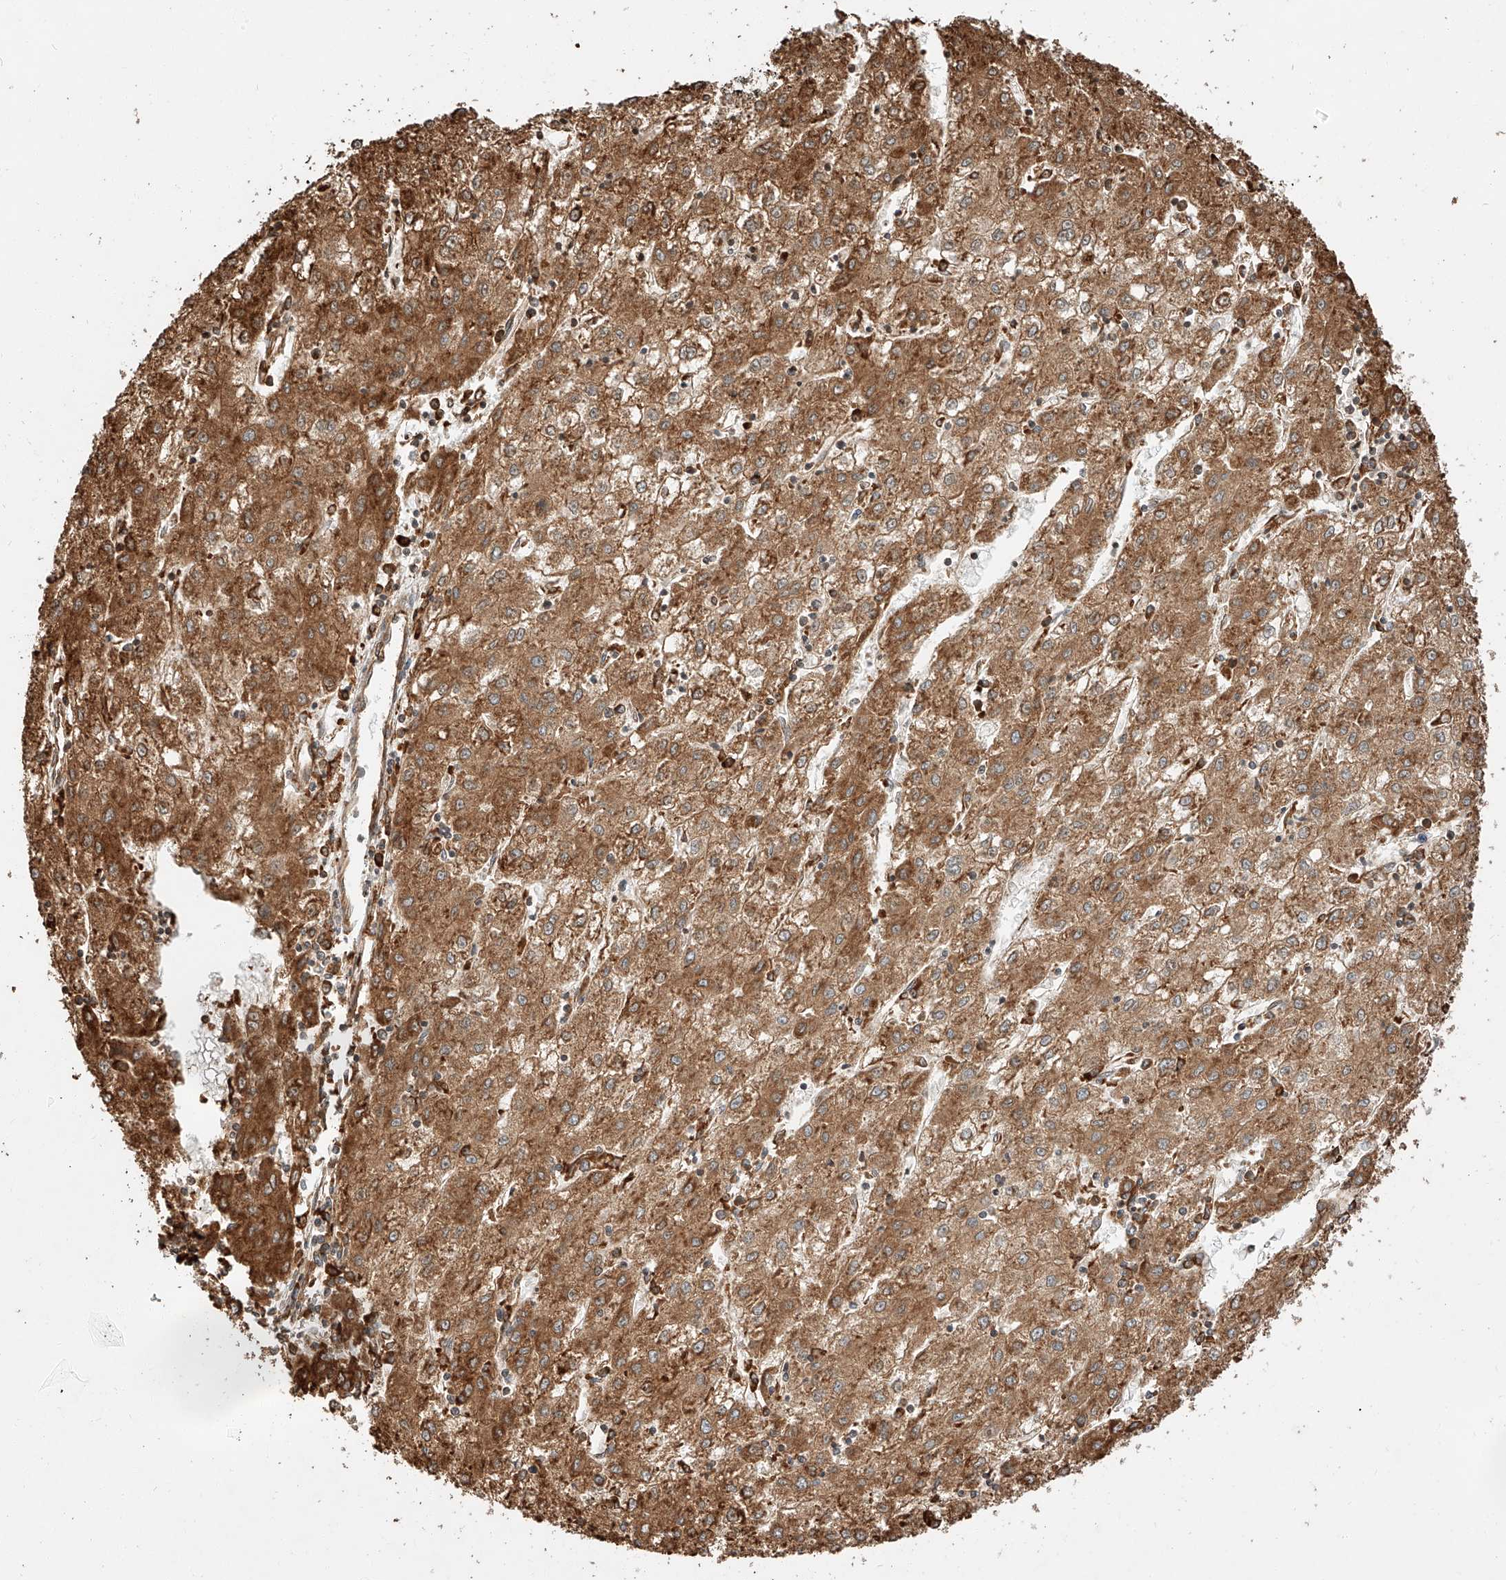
{"staining": {"intensity": "strong", "quantity": ">75%", "location": "cytoplasmic/membranous"}, "tissue": "liver cancer", "cell_type": "Tumor cells", "image_type": "cancer", "snomed": [{"axis": "morphology", "description": "Carcinoma, Hepatocellular, NOS"}, {"axis": "topography", "description": "Liver"}], "caption": "Strong cytoplasmic/membranous positivity is seen in about >75% of tumor cells in liver cancer. Ihc stains the protein of interest in brown and the nuclei are stained blue.", "gene": "ZNF84", "patient": {"sex": "male", "age": 72}}